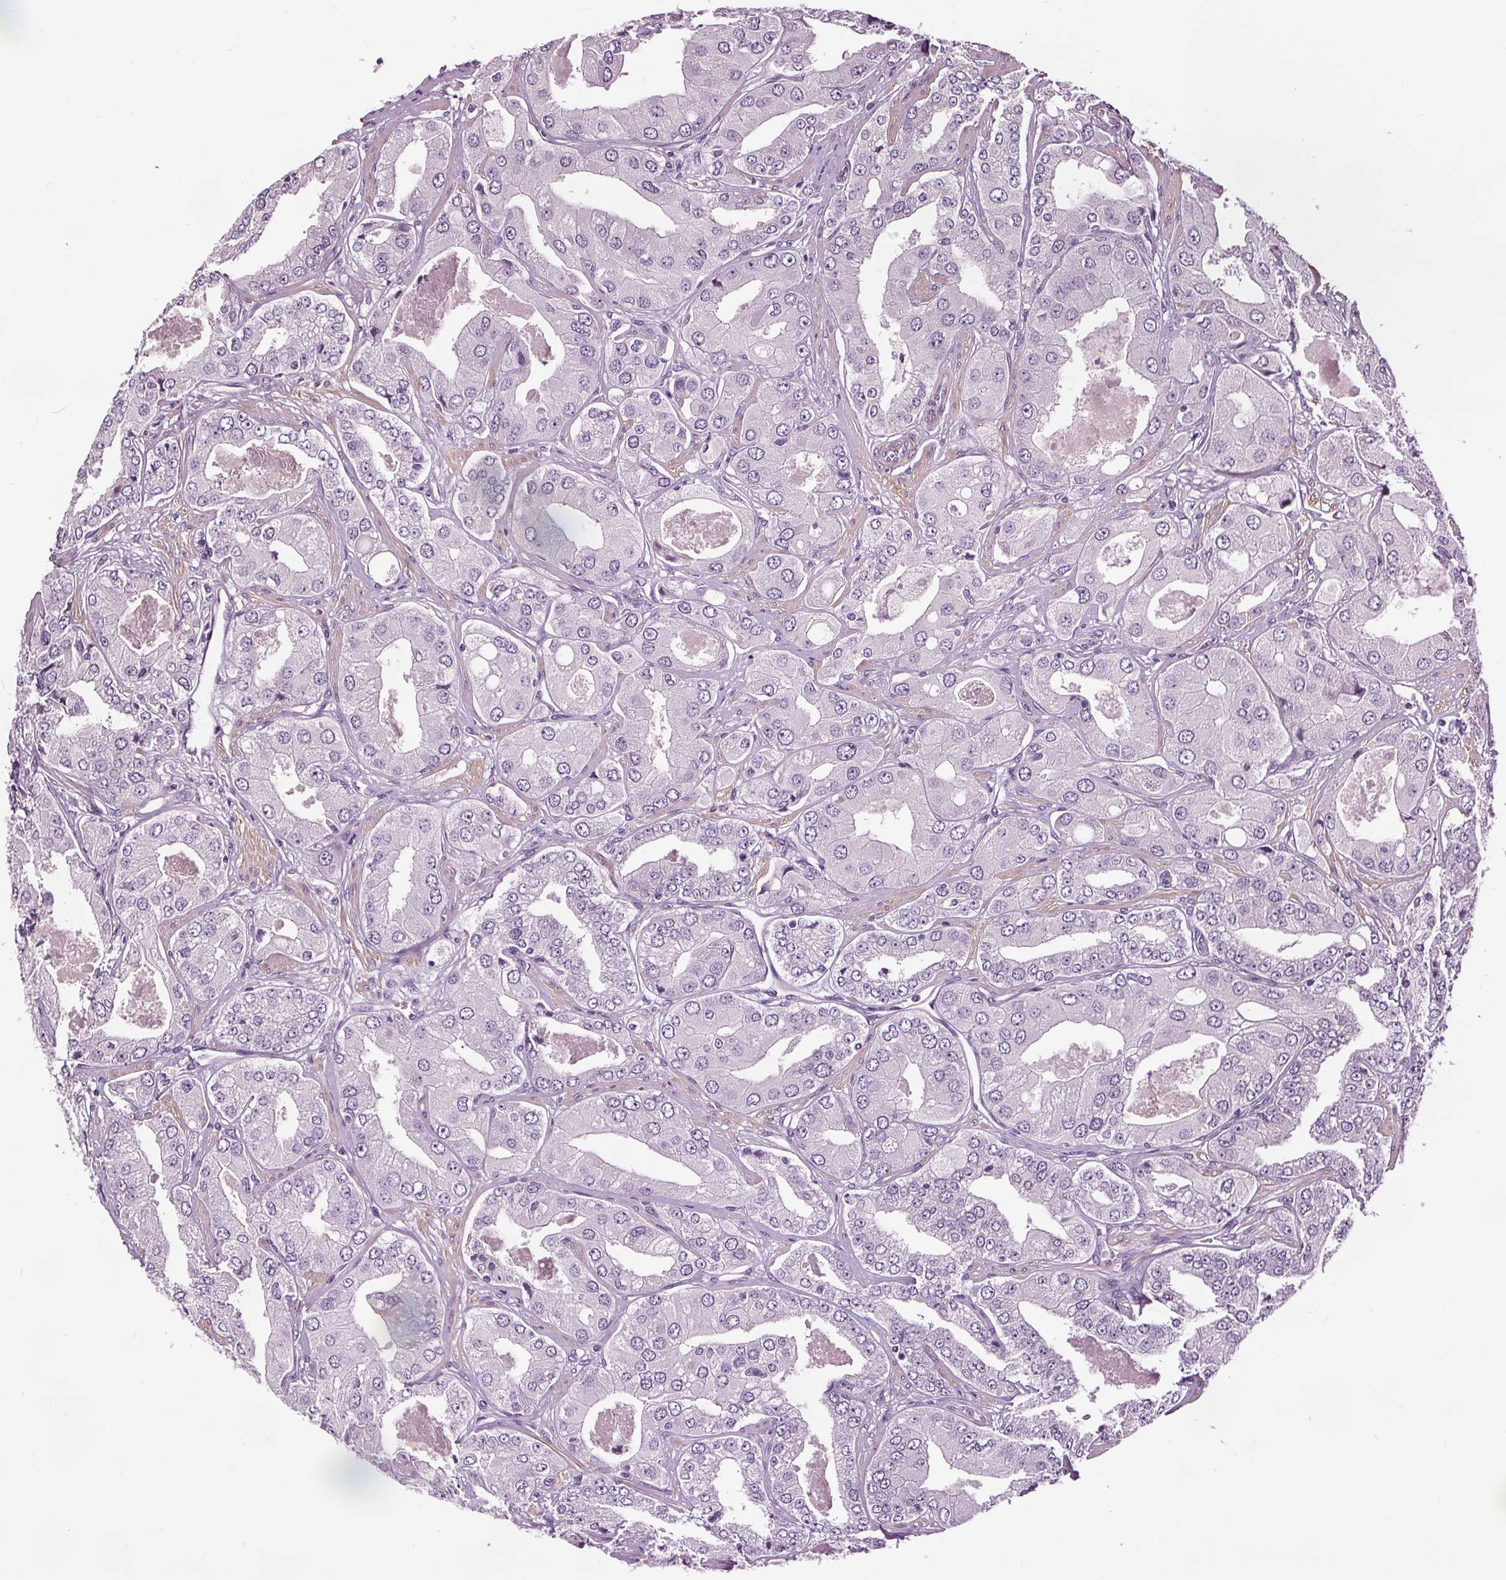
{"staining": {"intensity": "negative", "quantity": "none", "location": "none"}, "tissue": "prostate cancer", "cell_type": "Tumor cells", "image_type": "cancer", "snomed": [{"axis": "morphology", "description": "Adenocarcinoma, Low grade"}, {"axis": "topography", "description": "Prostate"}], "caption": "Tumor cells are negative for protein expression in human prostate cancer.", "gene": "RASA1", "patient": {"sex": "male", "age": 60}}